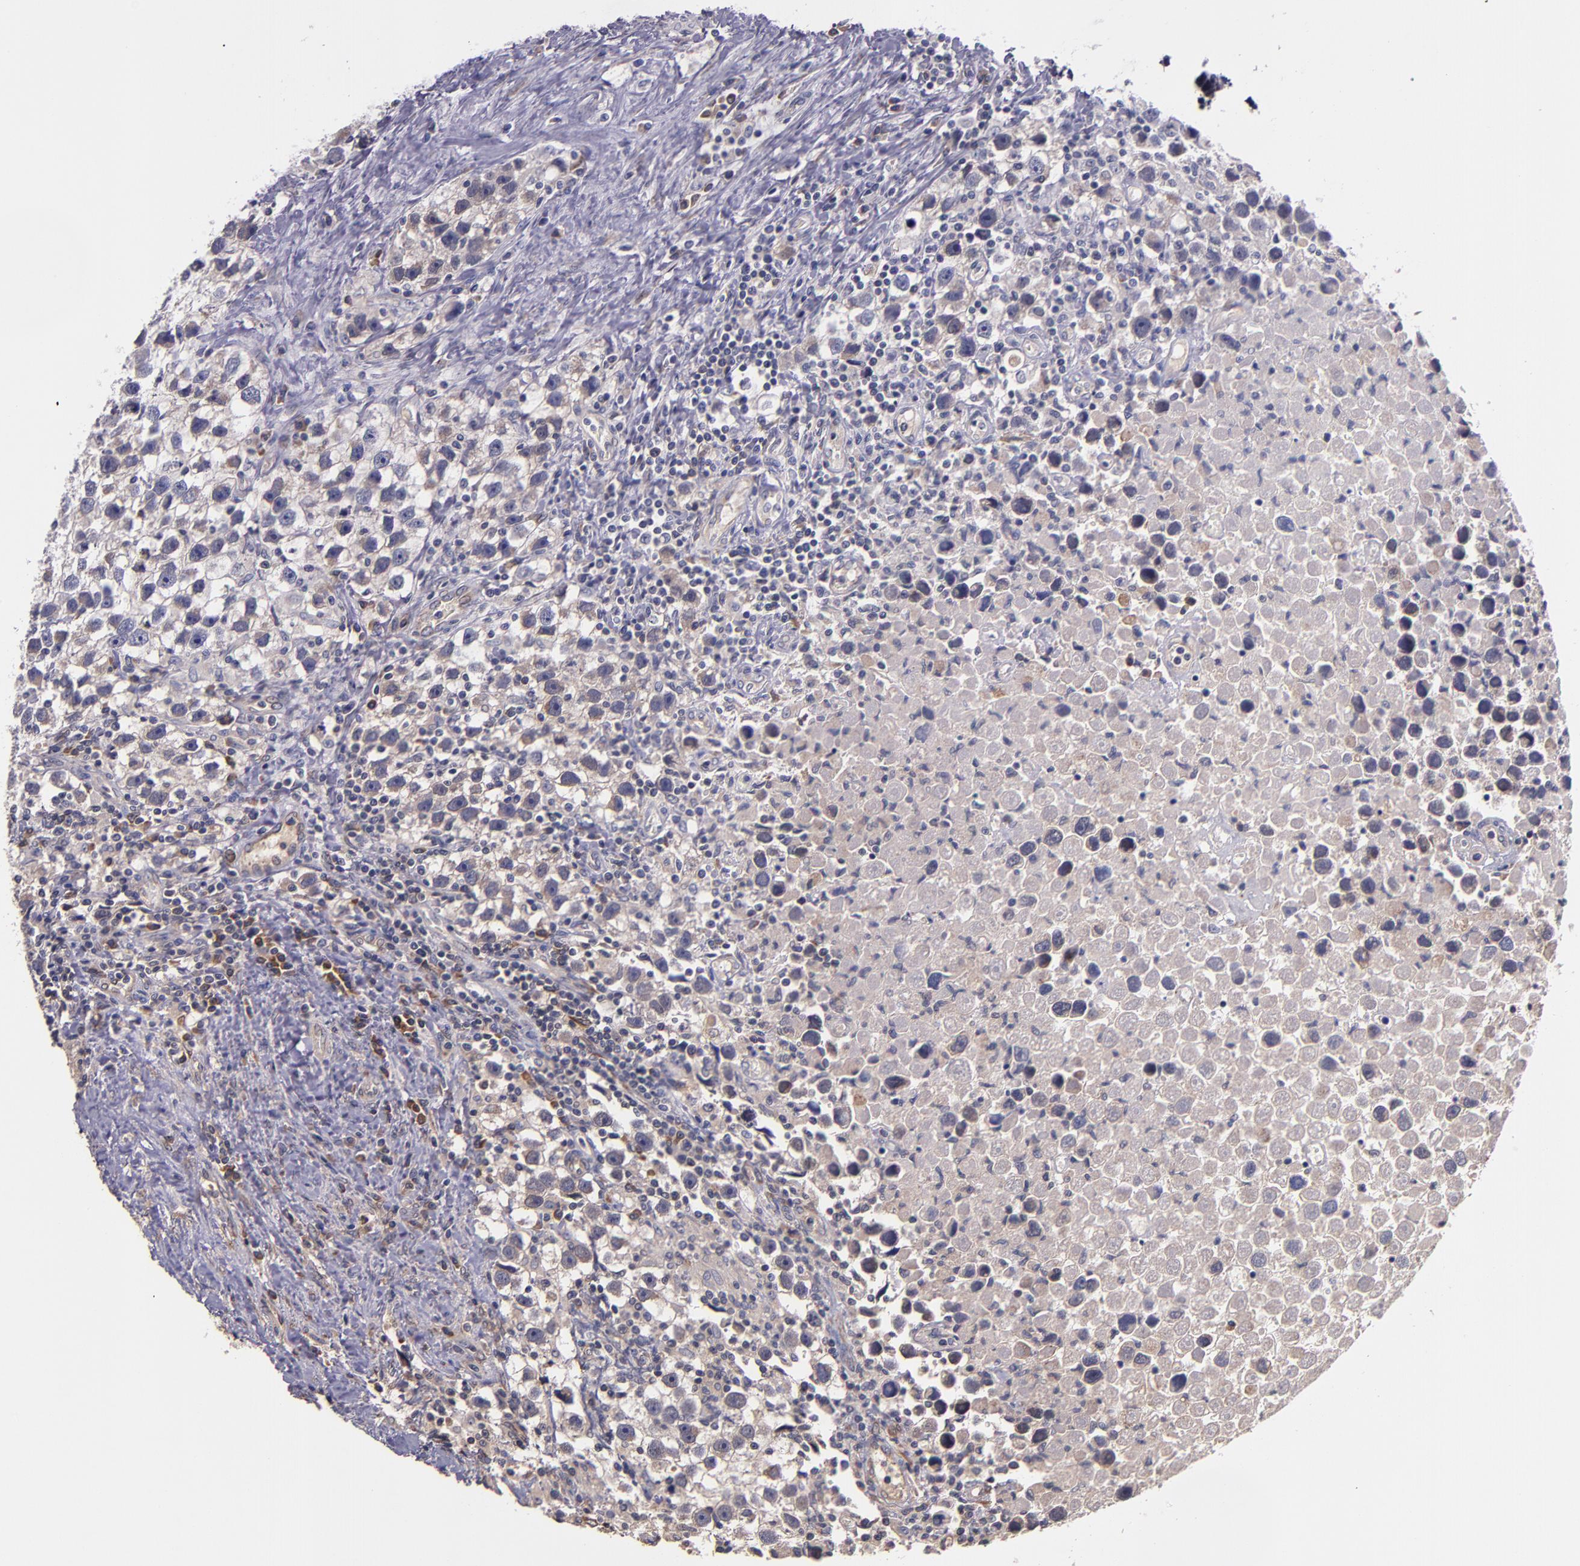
{"staining": {"intensity": "weak", "quantity": ">75%", "location": "cytoplasmic/membranous"}, "tissue": "testis cancer", "cell_type": "Tumor cells", "image_type": "cancer", "snomed": [{"axis": "morphology", "description": "Seminoma, NOS"}, {"axis": "topography", "description": "Testis"}], "caption": "The micrograph reveals staining of testis seminoma, revealing weak cytoplasmic/membranous protein expression (brown color) within tumor cells.", "gene": "PRAF2", "patient": {"sex": "male", "age": 43}}